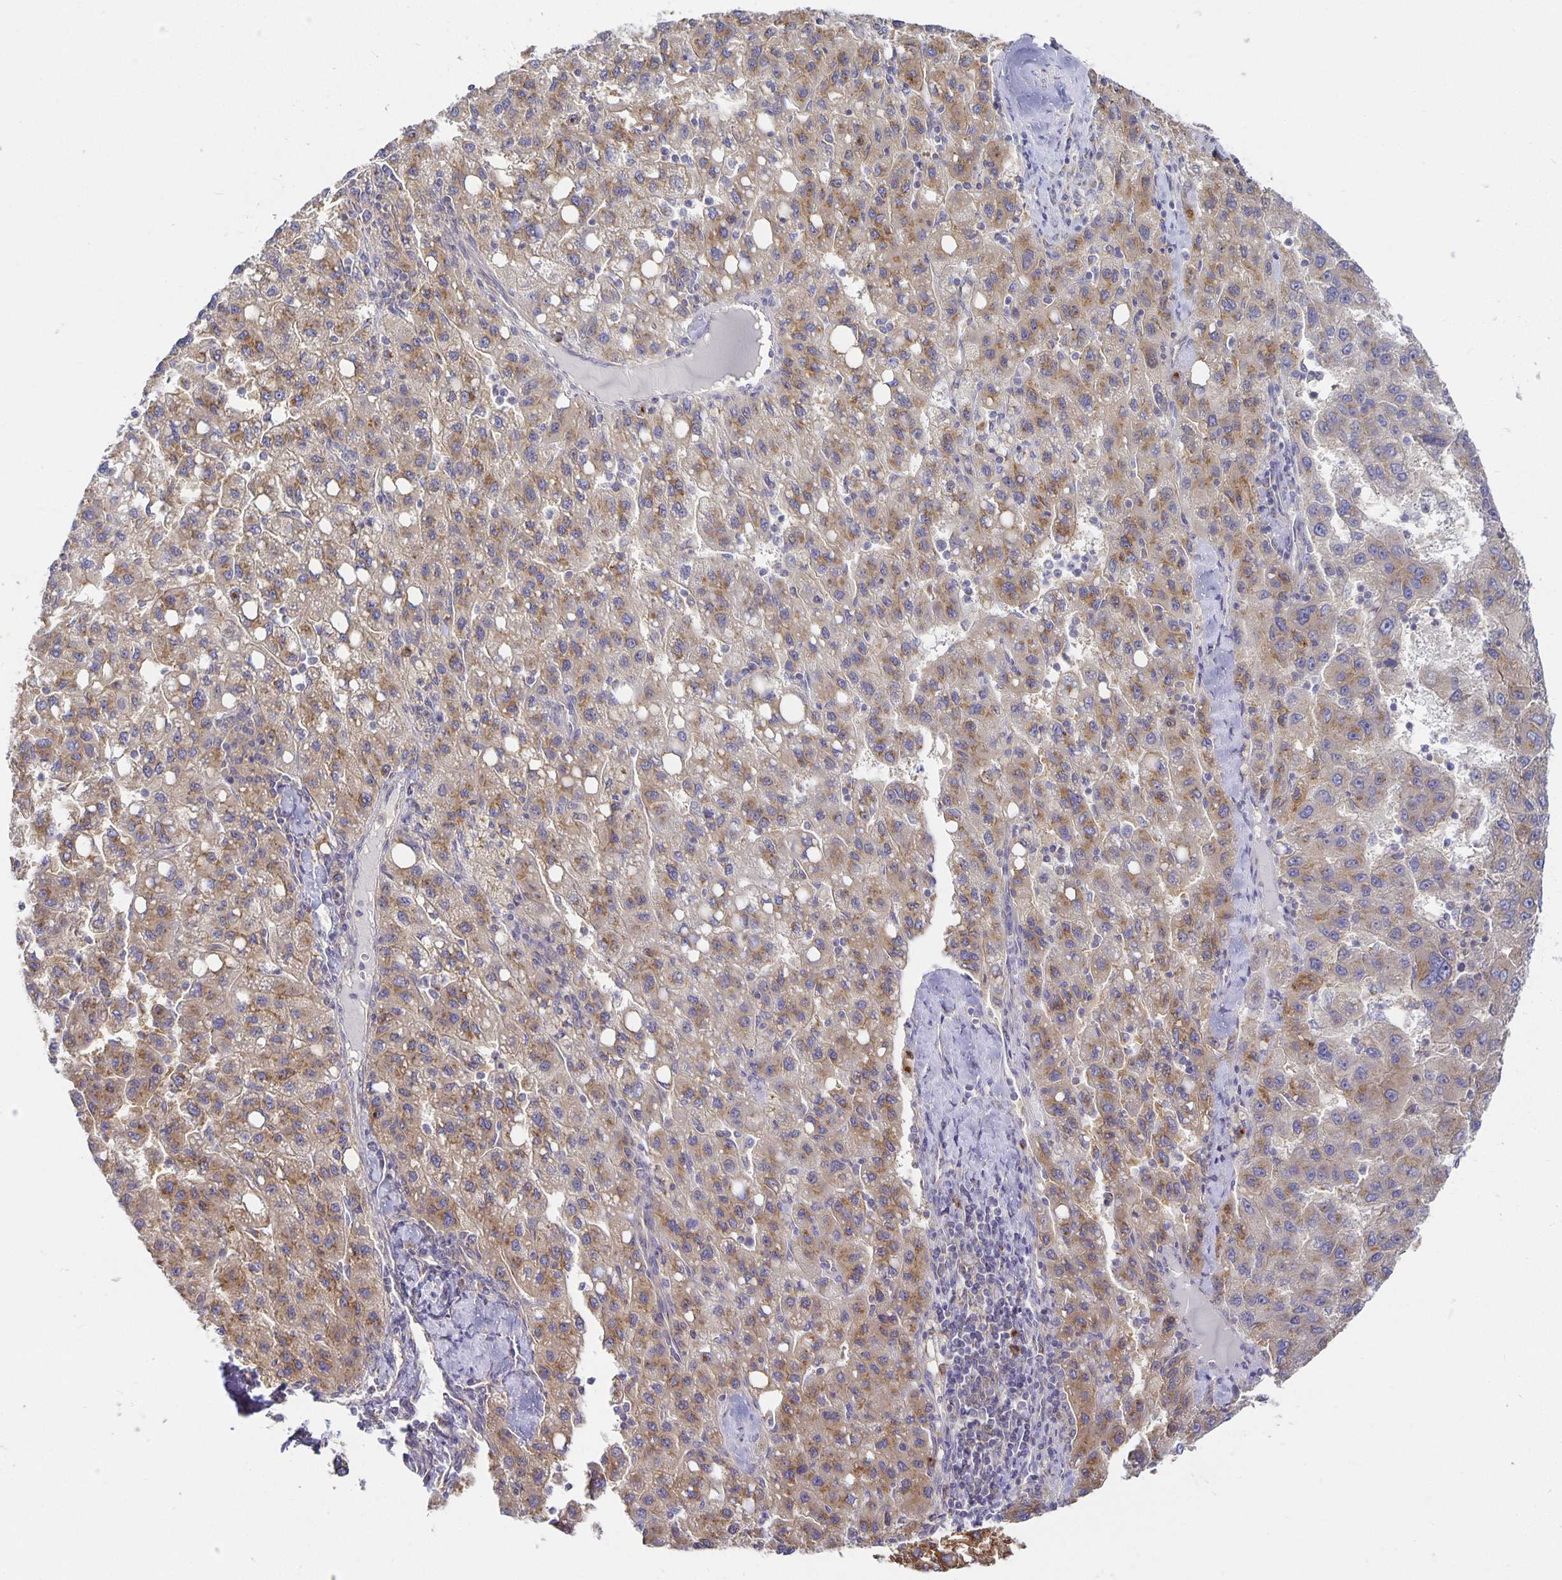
{"staining": {"intensity": "moderate", "quantity": ">75%", "location": "cytoplasmic/membranous"}, "tissue": "liver cancer", "cell_type": "Tumor cells", "image_type": "cancer", "snomed": [{"axis": "morphology", "description": "Carcinoma, Hepatocellular, NOS"}, {"axis": "topography", "description": "Liver"}], "caption": "A micrograph of human liver cancer (hepatocellular carcinoma) stained for a protein demonstrates moderate cytoplasmic/membranous brown staining in tumor cells. The protein of interest is stained brown, and the nuclei are stained in blue (DAB IHC with brightfield microscopy, high magnification).", "gene": "USO1", "patient": {"sex": "female", "age": 82}}